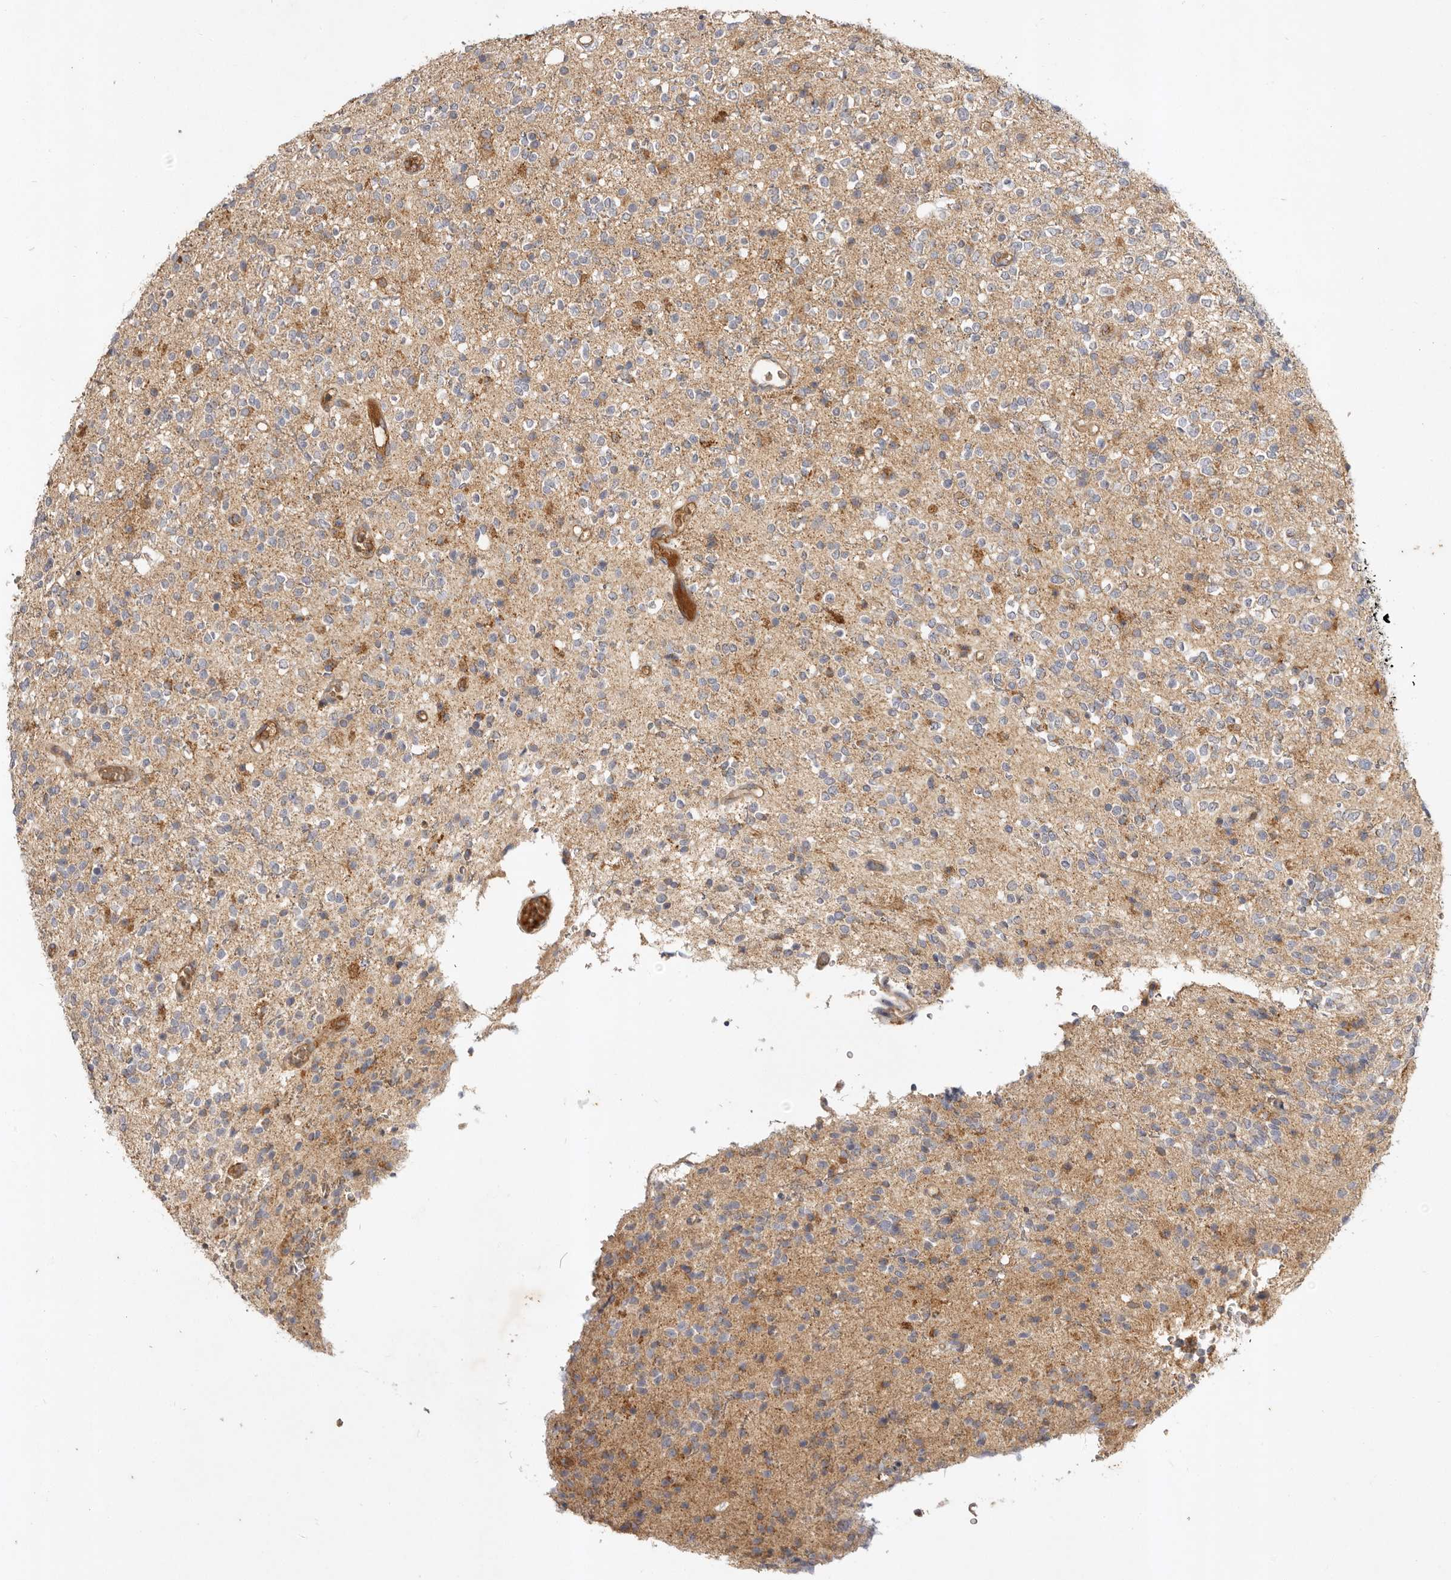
{"staining": {"intensity": "negative", "quantity": "none", "location": "none"}, "tissue": "glioma", "cell_type": "Tumor cells", "image_type": "cancer", "snomed": [{"axis": "morphology", "description": "Glioma, malignant, High grade"}, {"axis": "topography", "description": "Brain"}], "caption": "DAB immunohistochemical staining of human glioma displays no significant staining in tumor cells.", "gene": "ADAMTS9", "patient": {"sex": "male", "age": 34}}